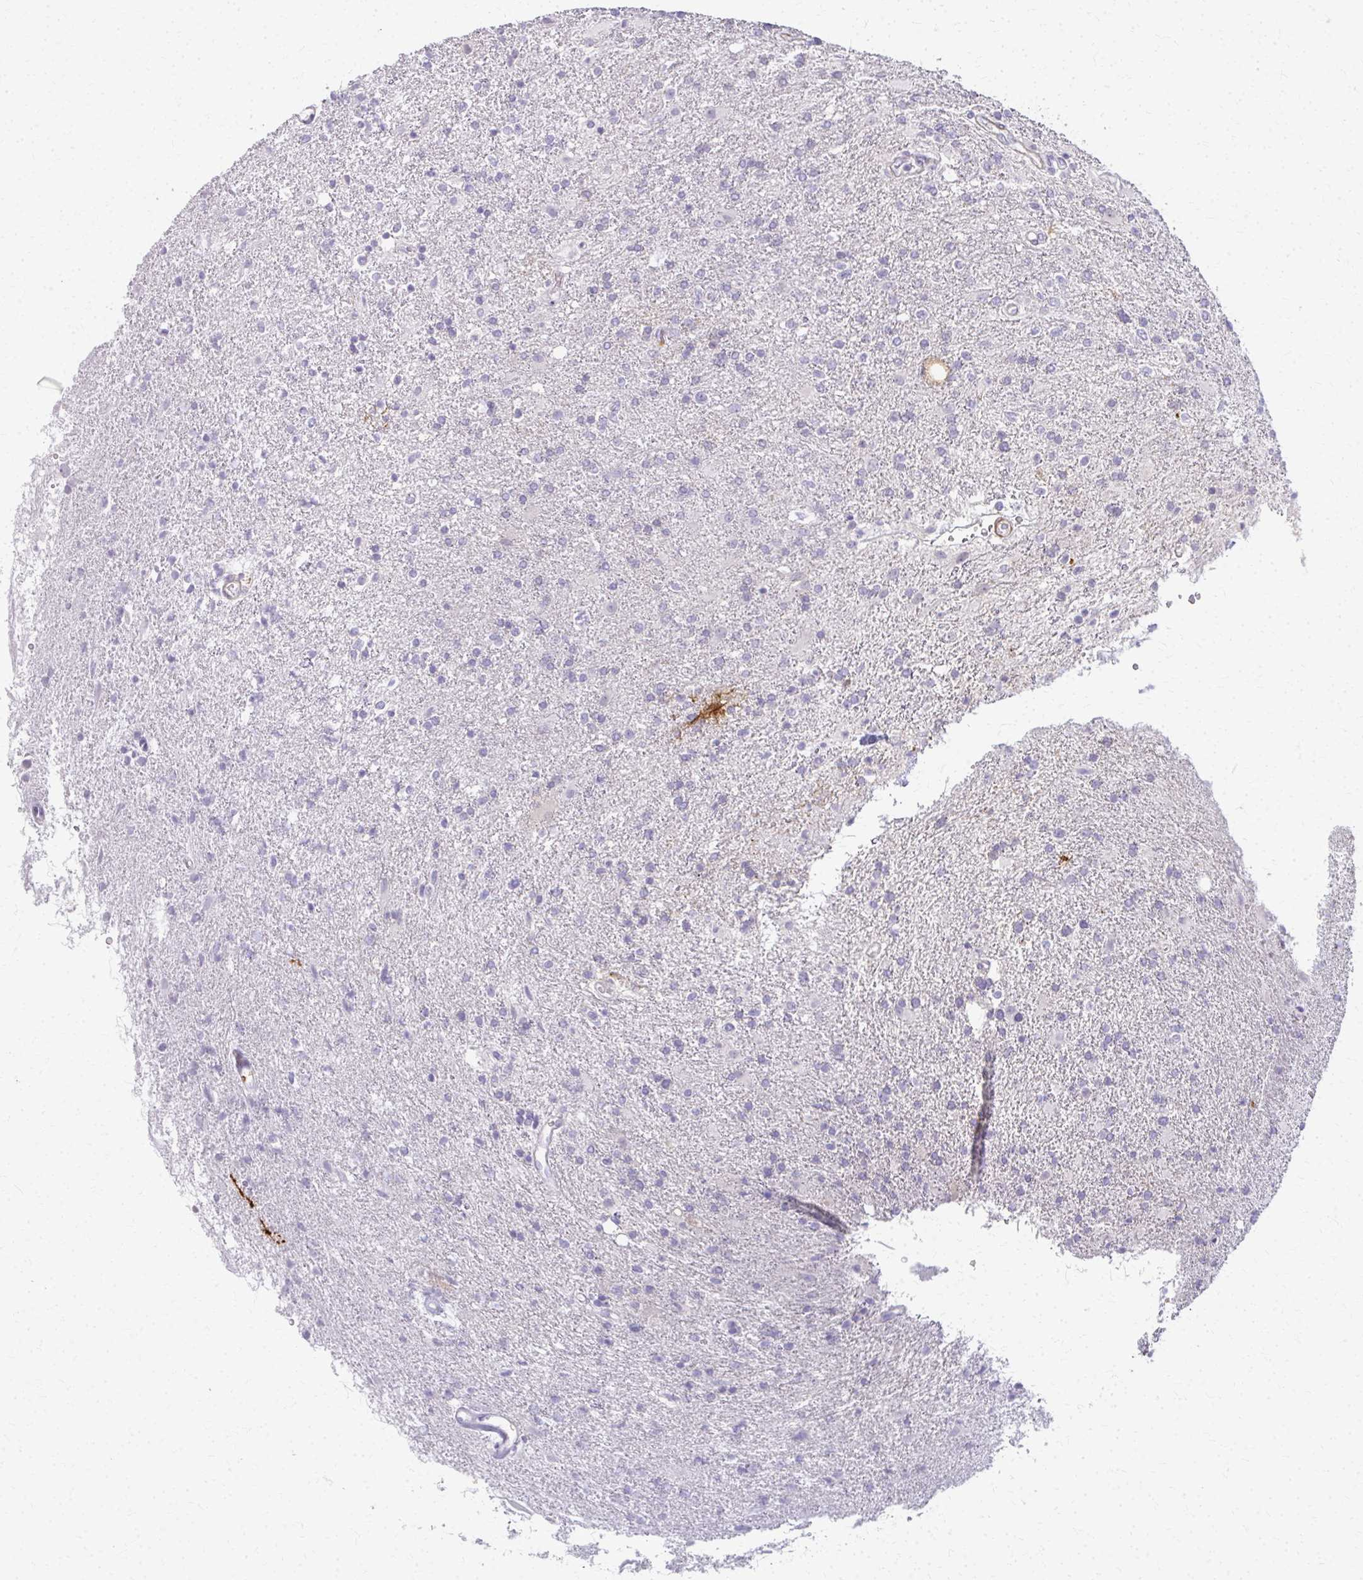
{"staining": {"intensity": "negative", "quantity": "none", "location": "none"}, "tissue": "glioma", "cell_type": "Tumor cells", "image_type": "cancer", "snomed": [{"axis": "morphology", "description": "Glioma, malignant, High grade"}, {"axis": "topography", "description": "Brain"}], "caption": "Tumor cells show no significant protein expression in glioma.", "gene": "CA3", "patient": {"sex": "male", "age": 56}}